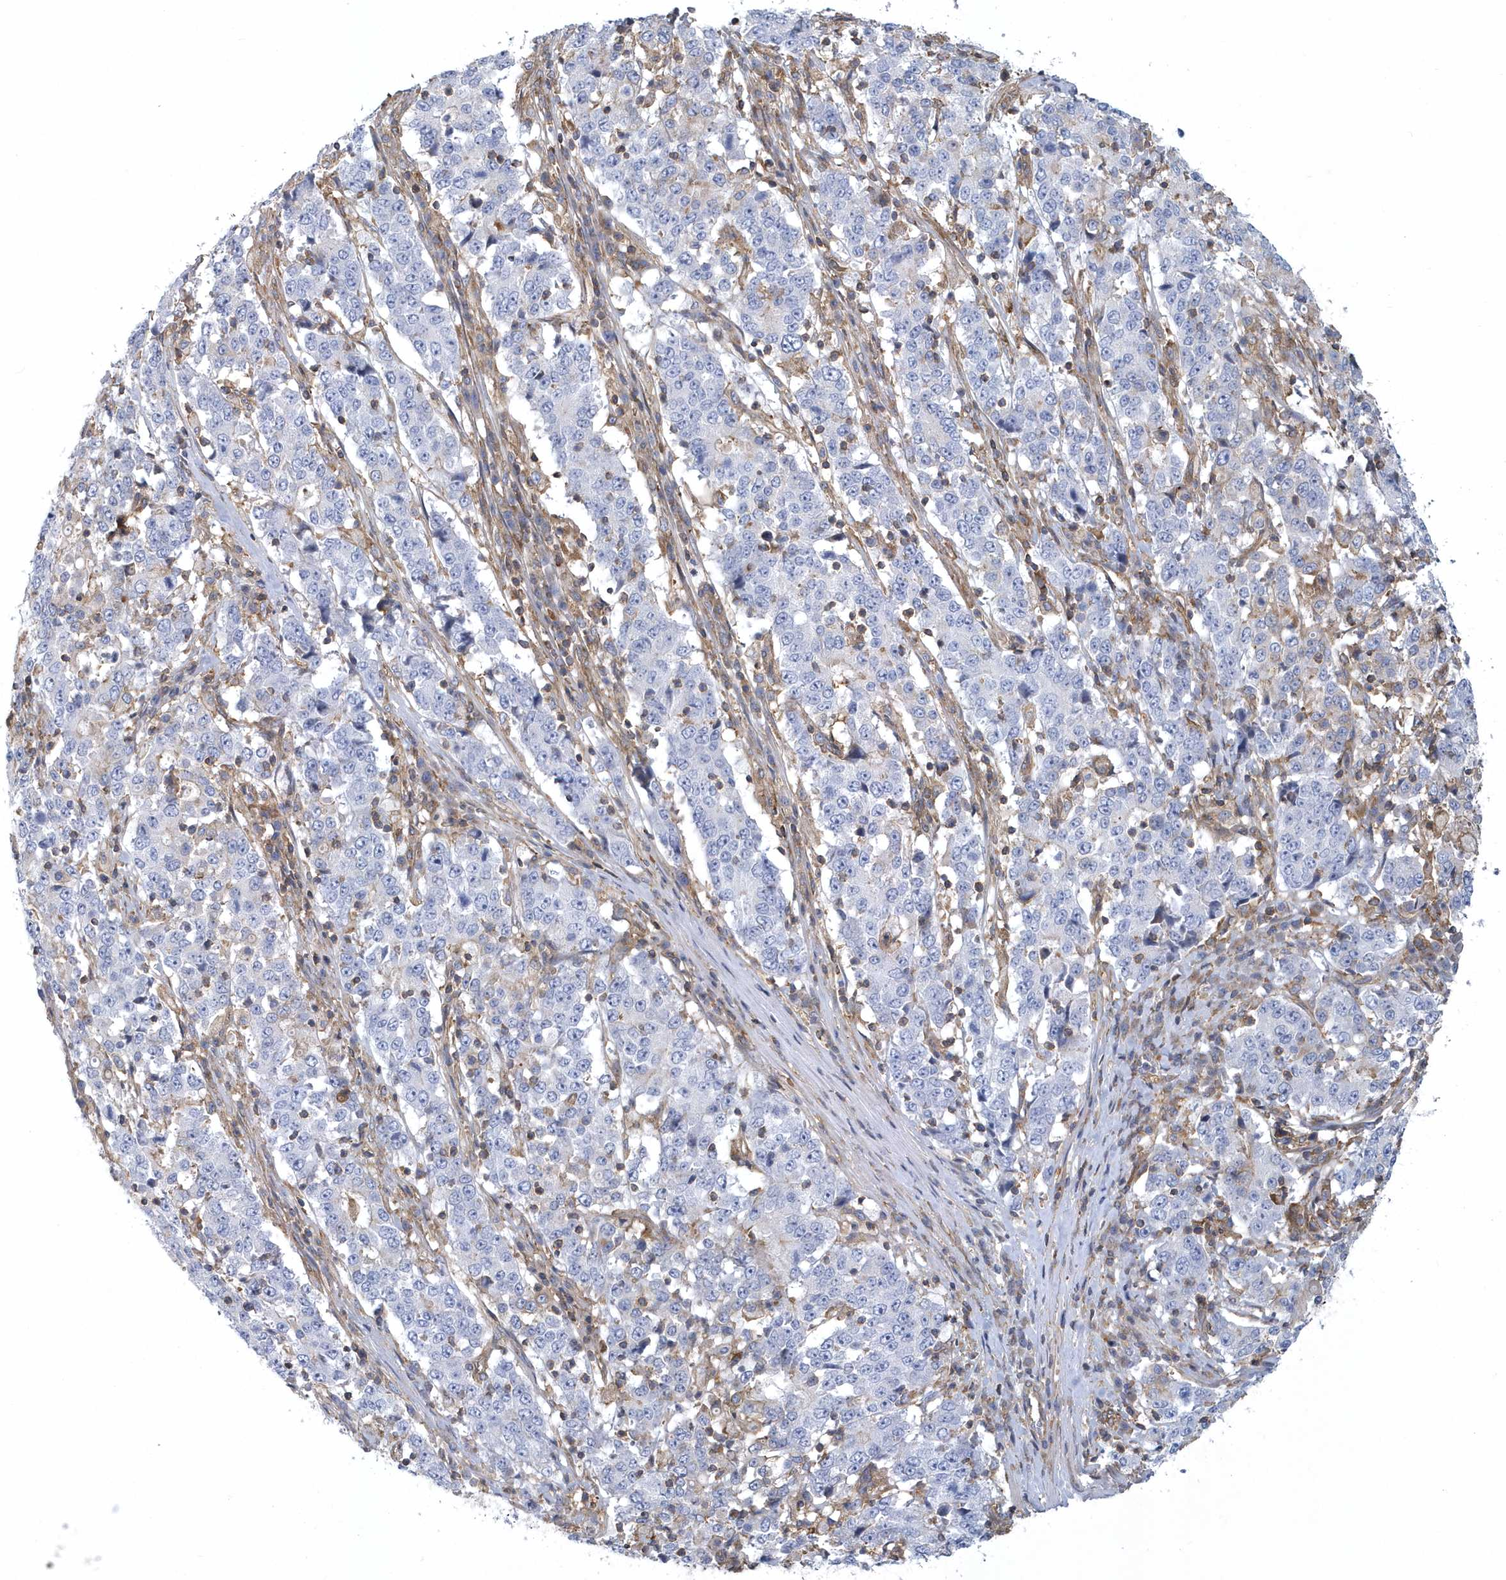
{"staining": {"intensity": "negative", "quantity": "none", "location": "none"}, "tissue": "stomach cancer", "cell_type": "Tumor cells", "image_type": "cancer", "snomed": [{"axis": "morphology", "description": "Adenocarcinoma, NOS"}, {"axis": "topography", "description": "Stomach"}], "caption": "Stomach cancer (adenocarcinoma) was stained to show a protein in brown. There is no significant expression in tumor cells.", "gene": "ARAP2", "patient": {"sex": "male", "age": 59}}